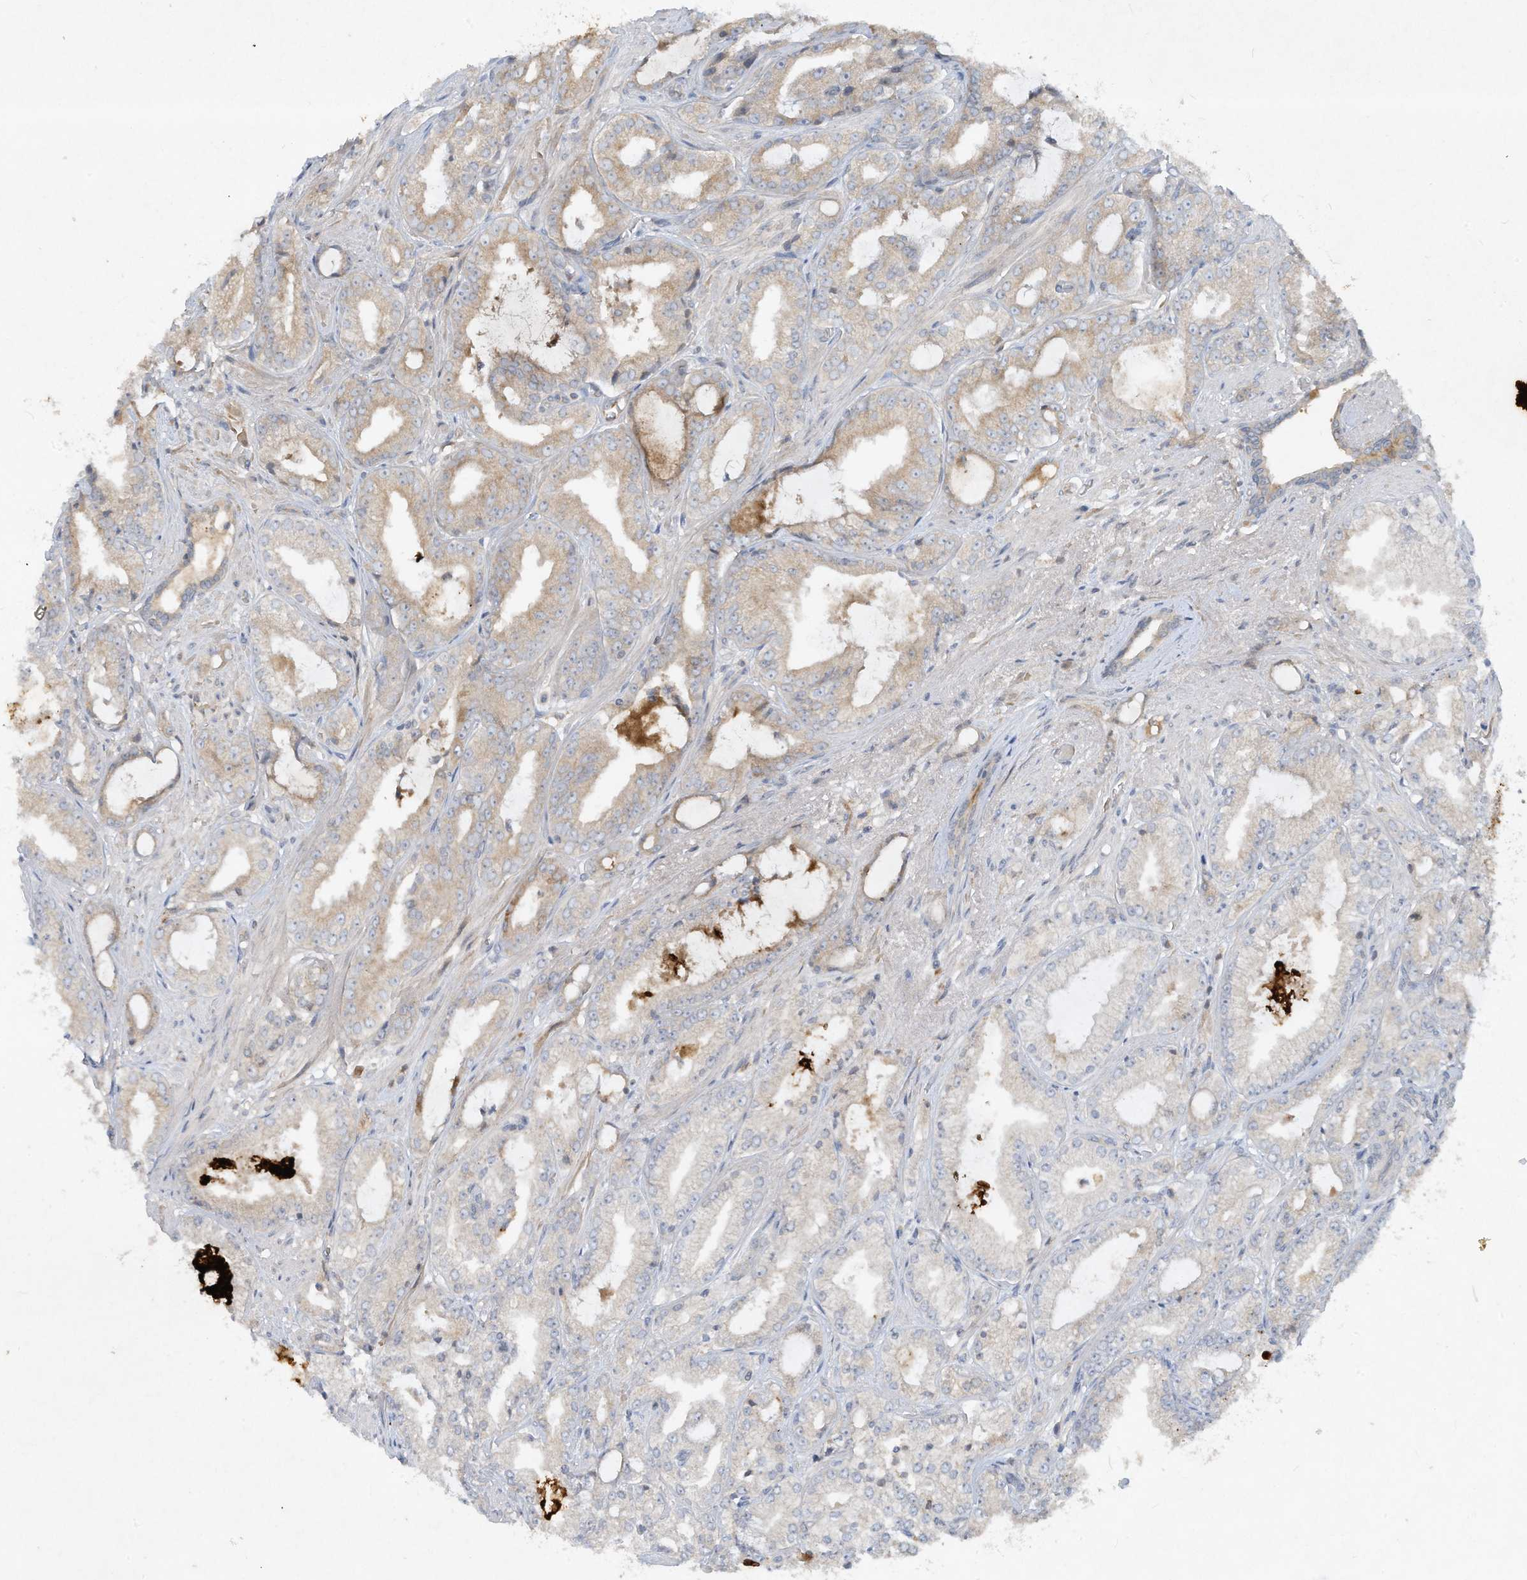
{"staining": {"intensity": "weak", "quantity": "25%-75%", "location": "cytoplasmic/membranous"}, "tissue": "prostate cancer", "cell_type": "Tumor cells", "image_type": "cancer", "snomed": [{"axis": "morphology", "description": "Adenocarcinoma, High grade"}, {"axis": "topography", "description": "Prostate"}], "caption": "High-power microscopy captured an immunohistochemistry histopathology image of prostate cancer, revealing weak cytoplasmic/membranous positivity in approximately 25%-75% of tumor cells.", "gene": "FETUB", "patient": {"sex": "male", "age": 71}}